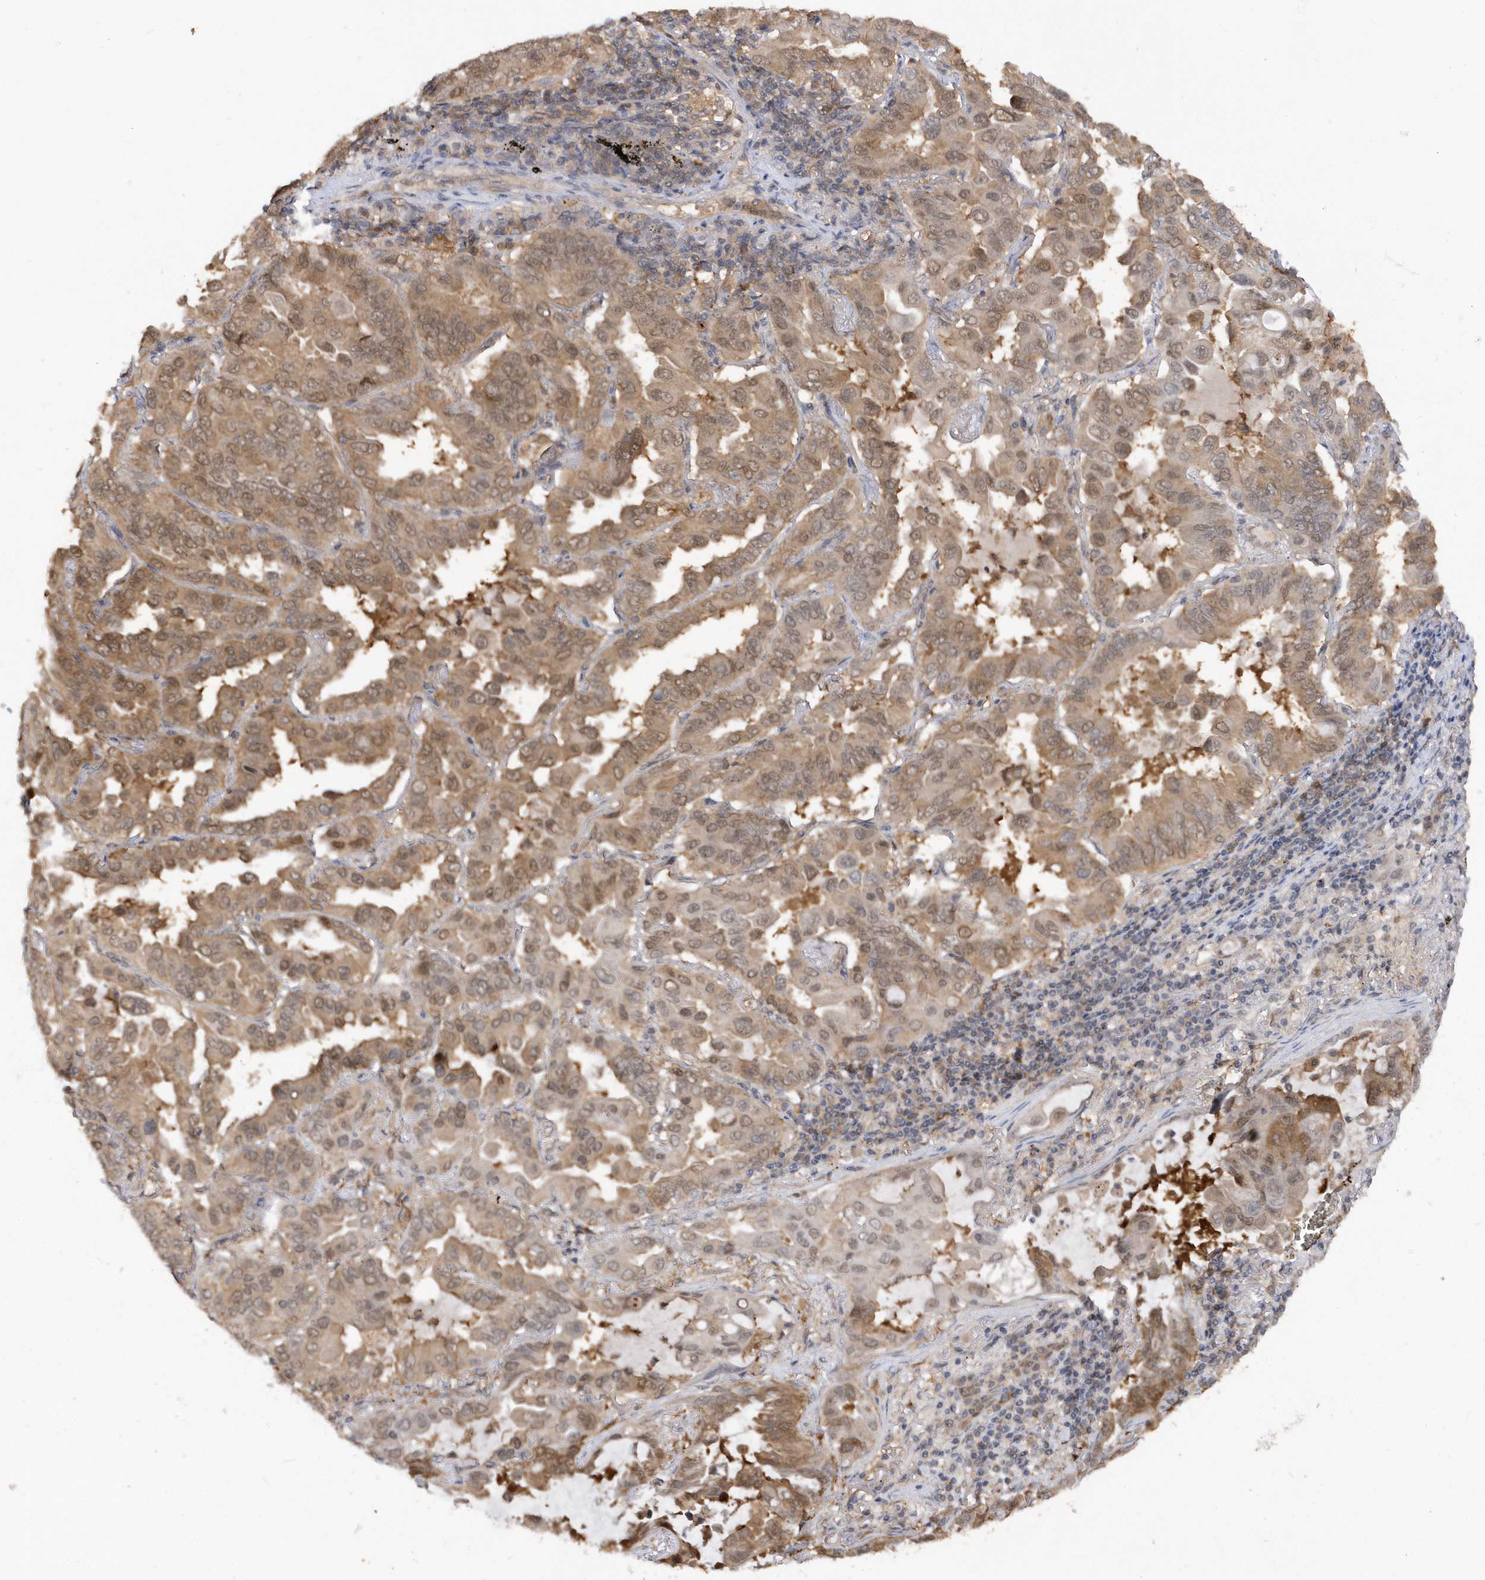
{"staining": {"intensity": "moderate", "quantity": ">75%", "location": "cytoplasmic/membranous,nuclear"}, "tissue": "lung cancer", "cell_type": "Tumor cells", "image_type": "cancer", "snomed": [{"axis": "morphology", "description": "Adenocarcinoma, NOS"}, {"axis": "topography", "description": "Lung"}], "caption": "DAB (3,3'-diaminobenzidine) immunohistochemical staining of human lung adenocarcinoma demonstrates moderate cytoplasmic/membranous and nuclear protein expression in about >75% of tumor cells. Ihc stains the protein of interest in brown and the nuclei are stained blue.", "gene": "RPE", "patient": {"sex": "male", "age": 64}}